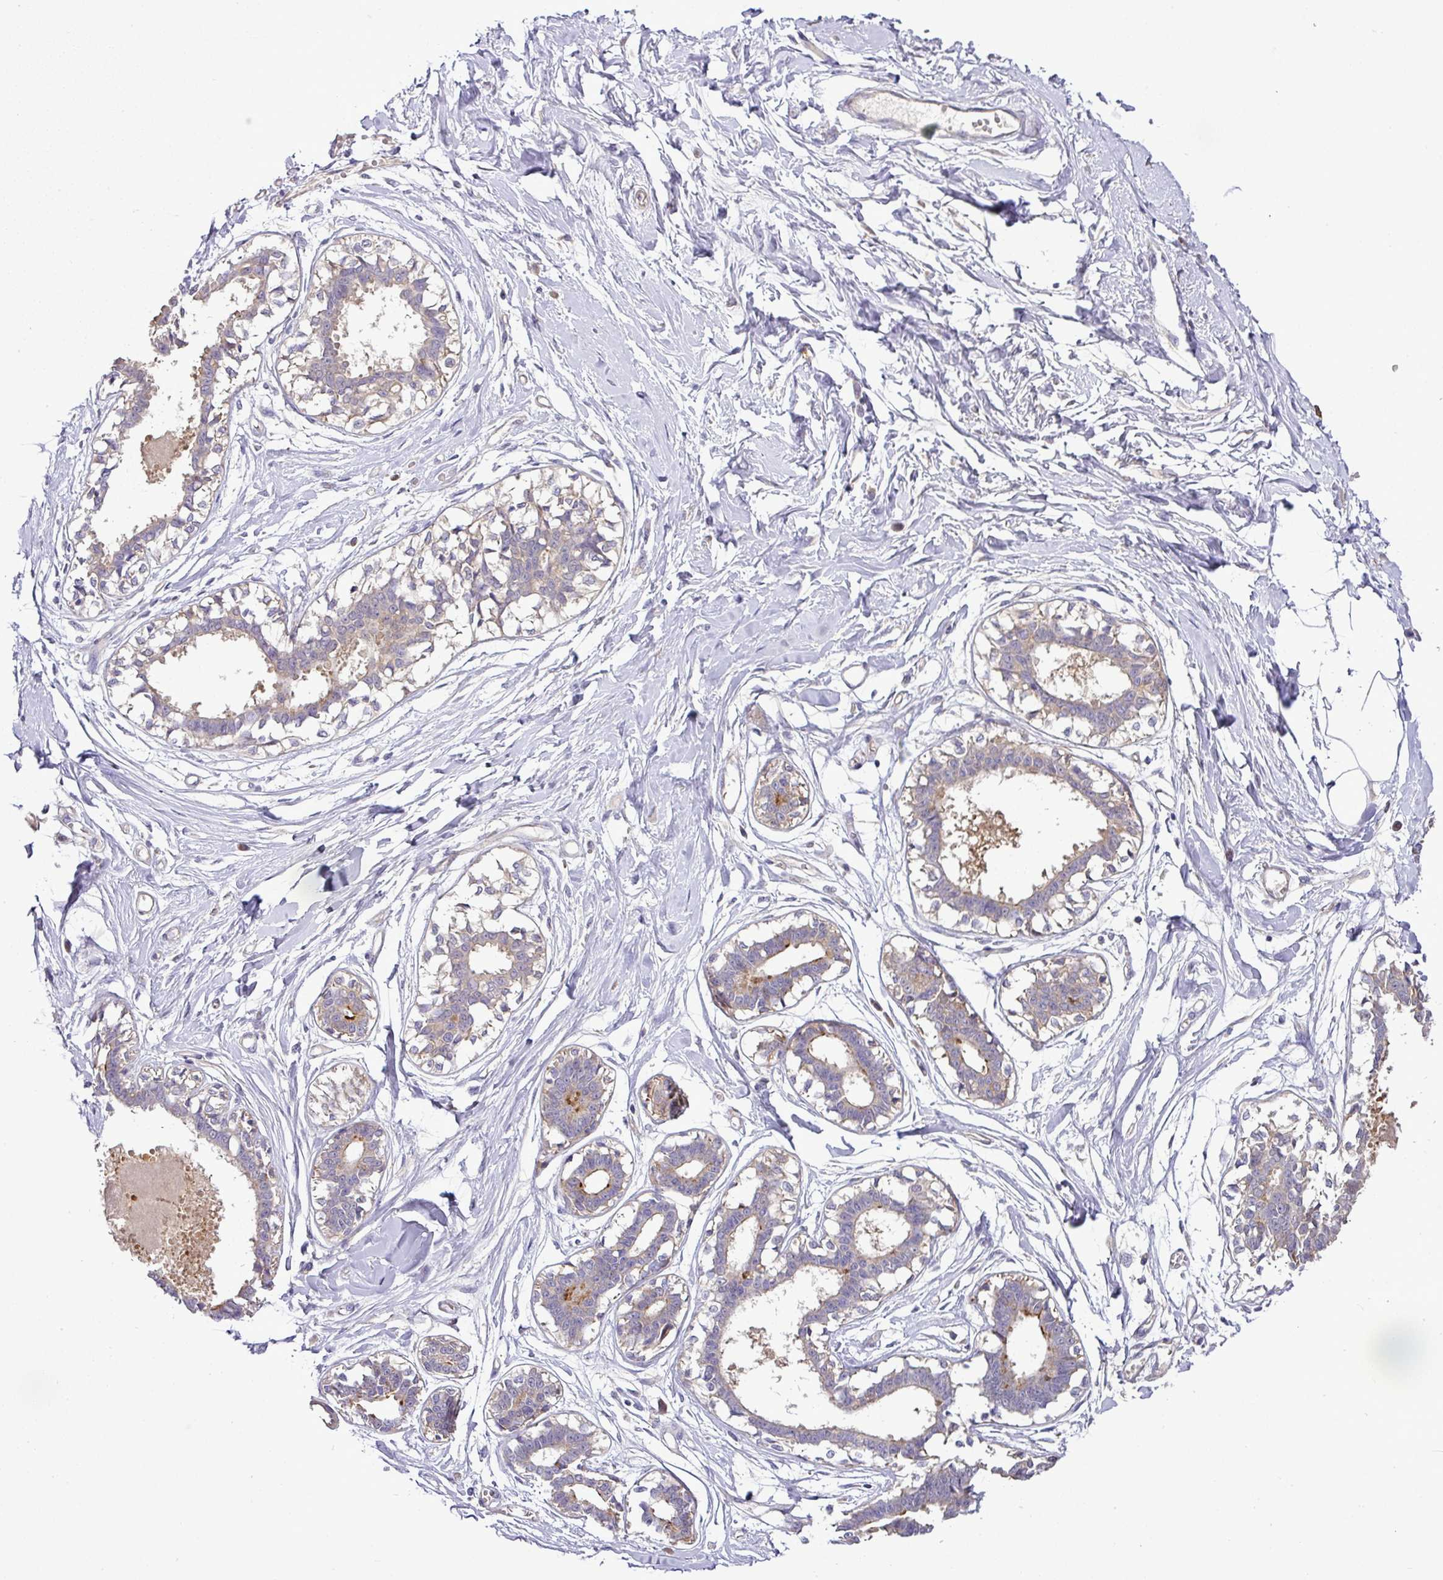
{"staining": {"intensity": "negative", "quantity": "none", "location": "none"}, "tissue": "breast", "cell_type": "Adipocytes", "image_type": "normal", "snomed": [{"axis": "morphology", "description": "Normal tissue, NOS"}, {"axis": "topography", "description": "Breast"}], "caption": "Adipocytes are negative for protein expression in unremarkable human breast. (DAB IHC visualized using brightfield microscopy, high magnification).", "gene": "TMEM107", "patient": {"sex": "female", "age": 45}}